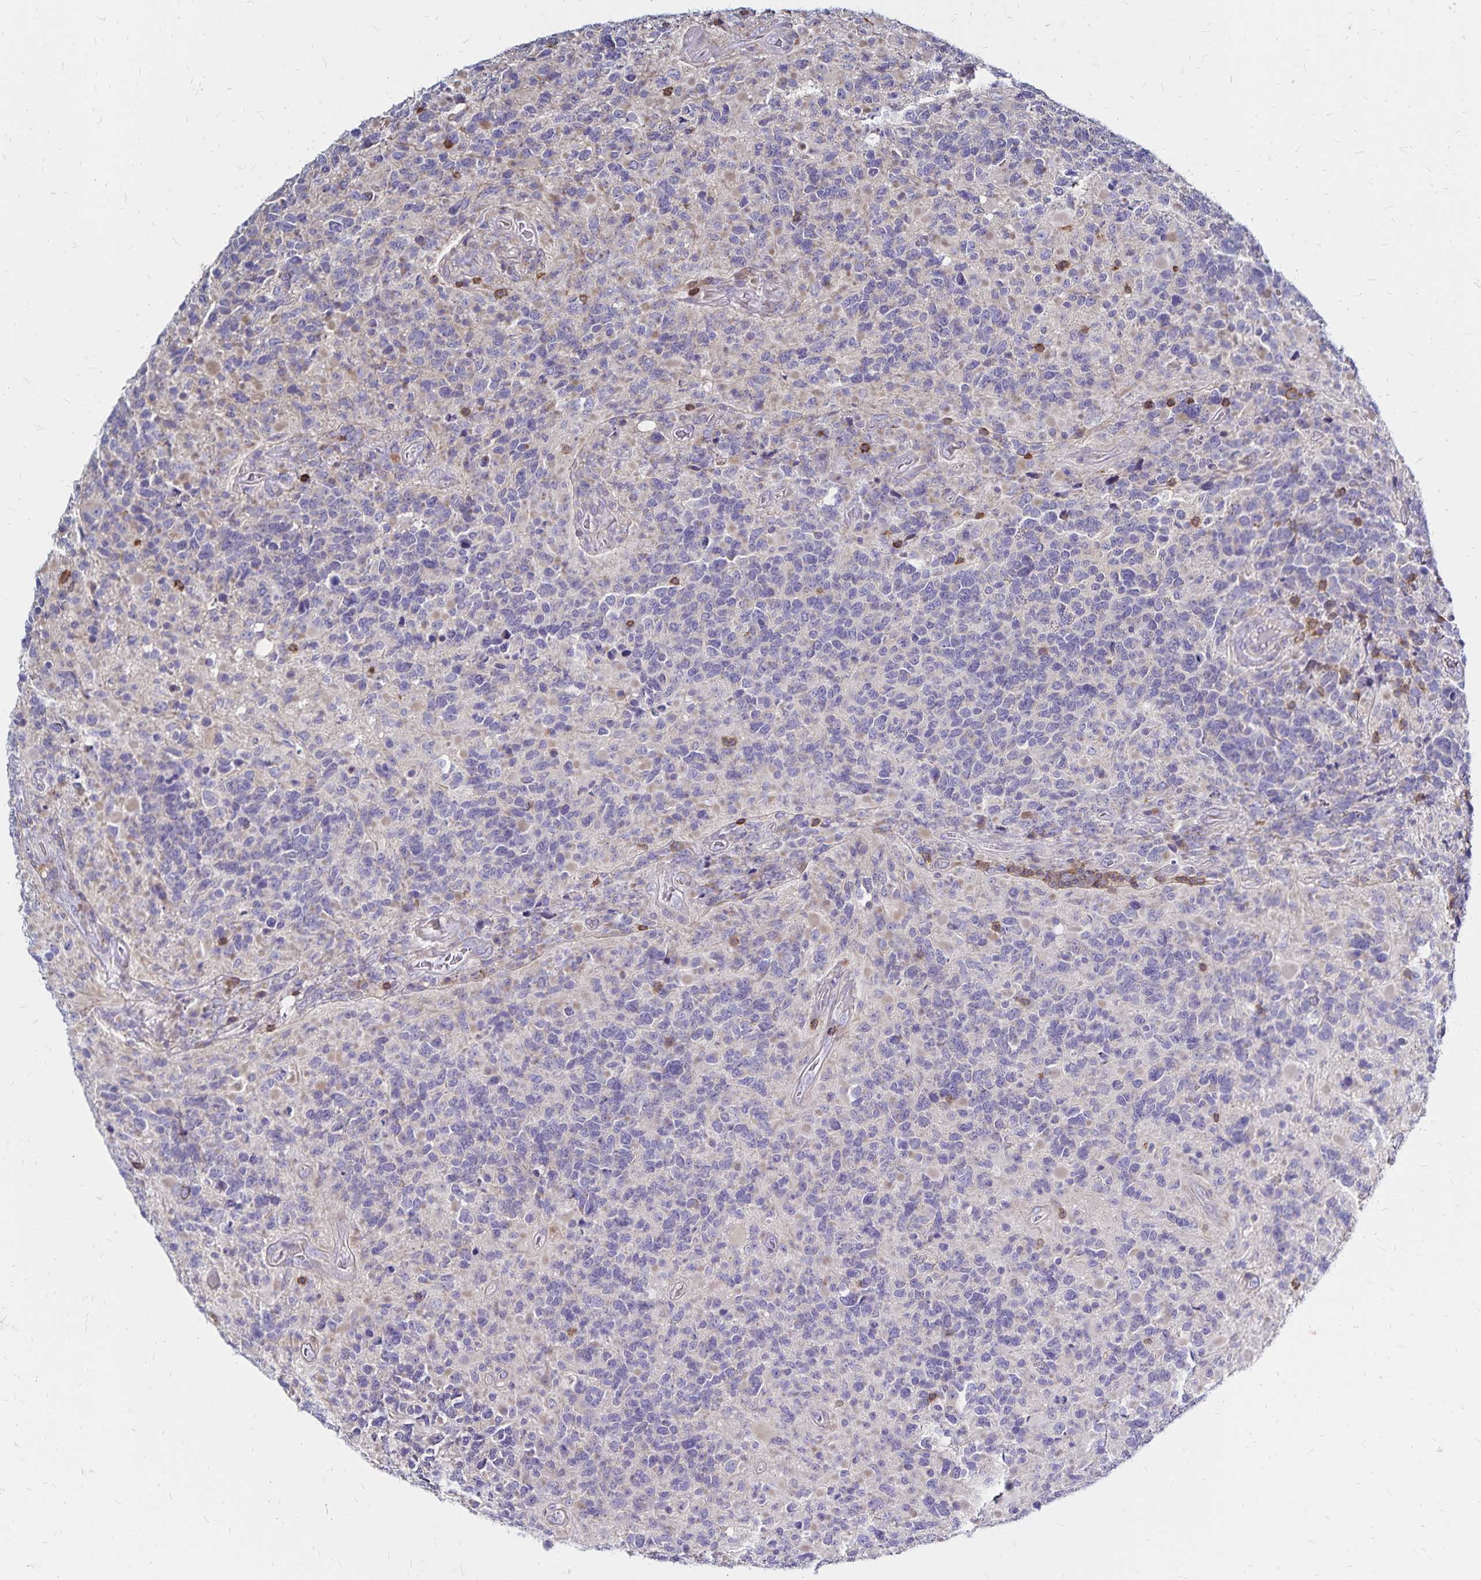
{"staining": {"intensity": "negative", "quantity": "none", "location": "none"}, "tissue": "glioma", "cell_type": "Tumor cells", "image_type": "cancer", "snomed": [{"axis": "morphology", "description": "Glioma, malignant, High grade"}, {"axis": "topography", "description": "Brain"}], "caption": "The histopathology image exhibits no staining of tumor cells in glioma. Brightfield microscopy of IHC stained with DAB (brown) and hematoxylin (blue), captured at high magnification.", "gene": "NAGPA", "patient": {"sex": "female", "age": 40}}